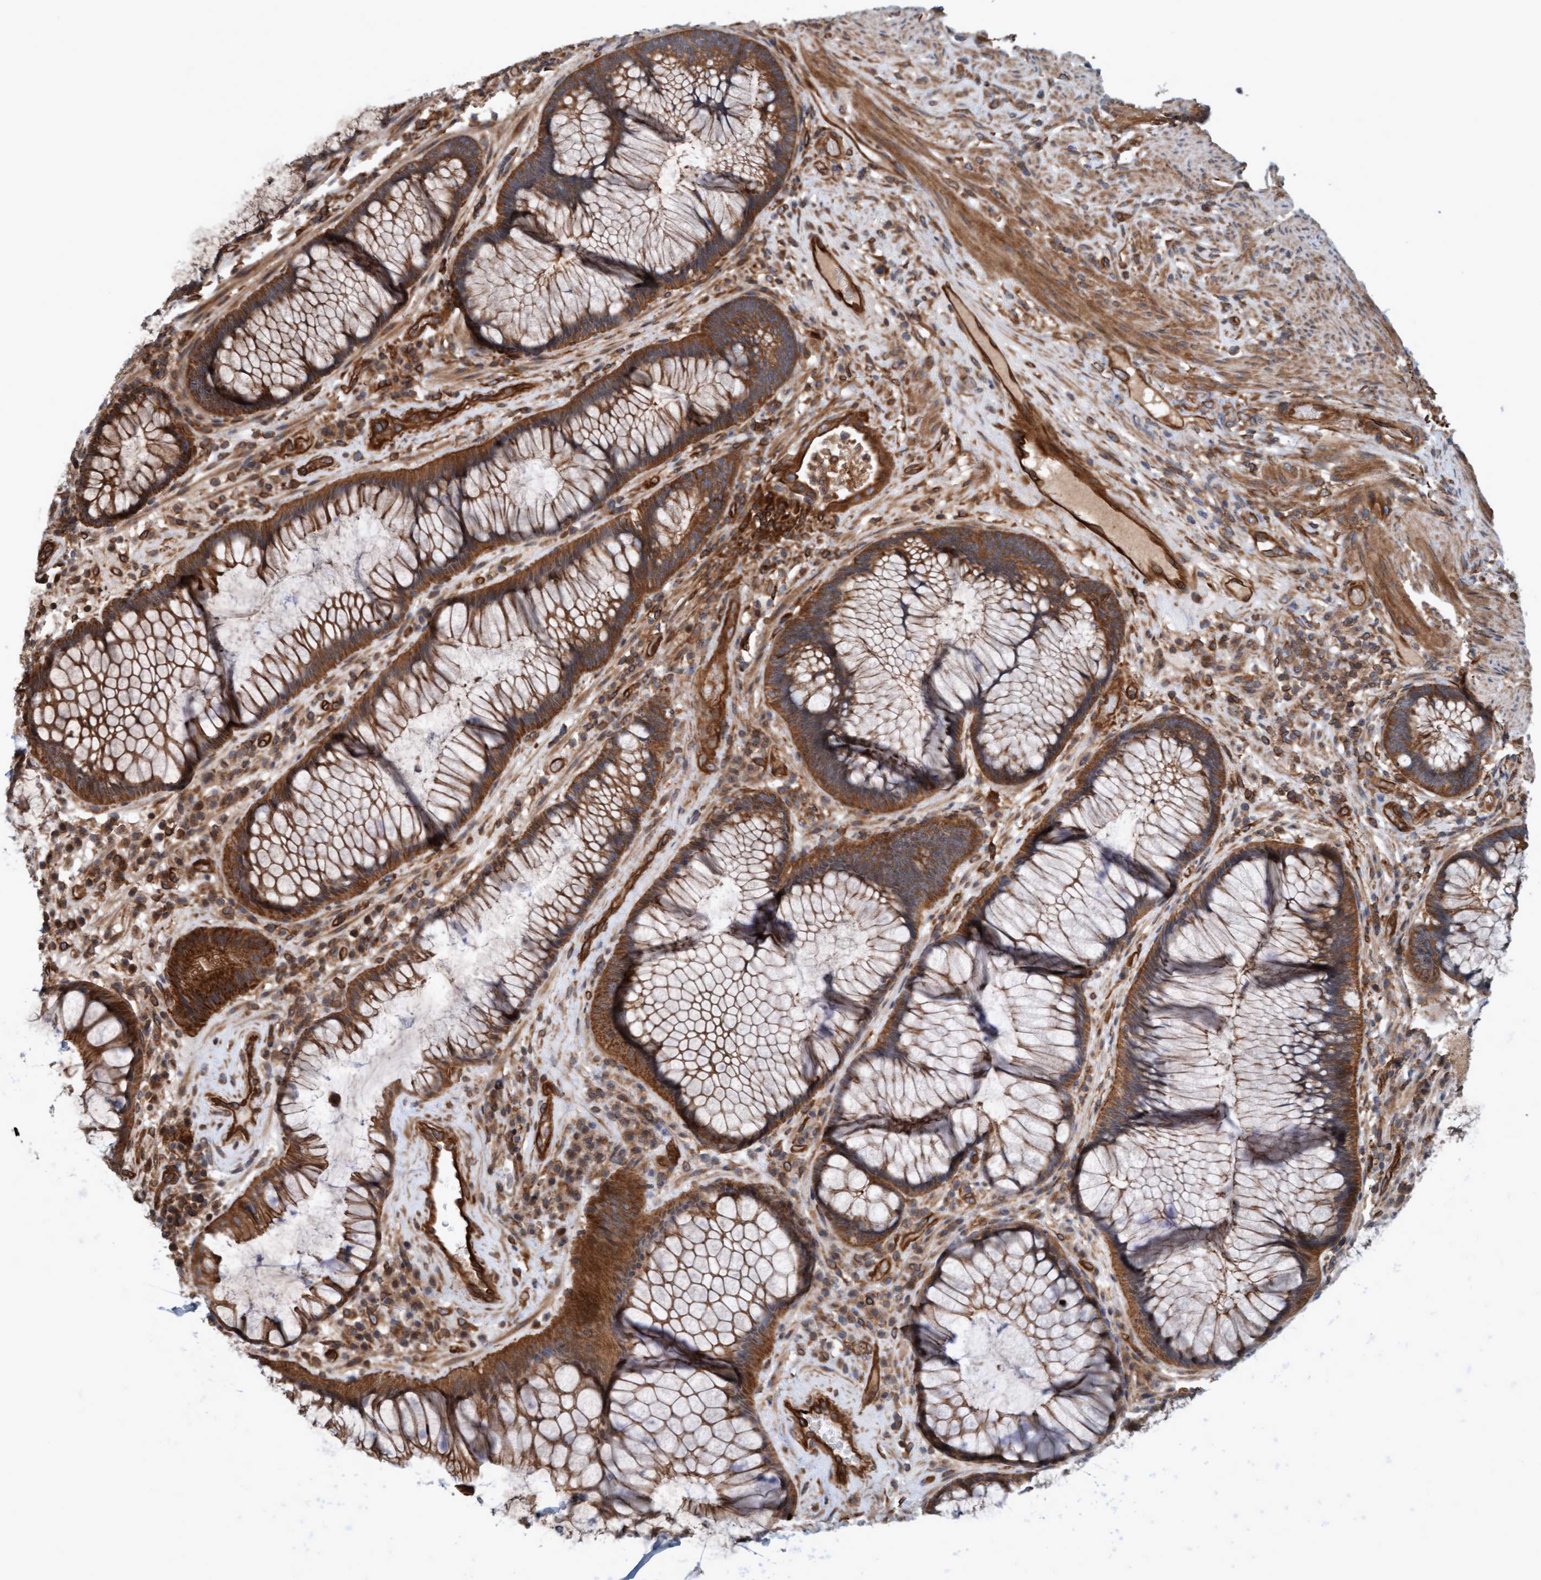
{"staining": {"intensity": "moderate", "quantity": ">75%", "location": "cytoplasmic/membranous"}, "tissue": "rectum", "cell_type": "Glandular cells", "image_type": "normal", "snomed": [{"axis": "morphology", "description": "Normal tissue, NOS"}, {"axis": "topography", "description": "Rectum"}], "caption": "Benign rectum was stained to show a protein in brown. There is medium levels of moderate cytoplasmic/membranous staining in about >75% of glandular cells.", "gene": "ERAL1", "patient": {"sex": "male", "age": 51}}